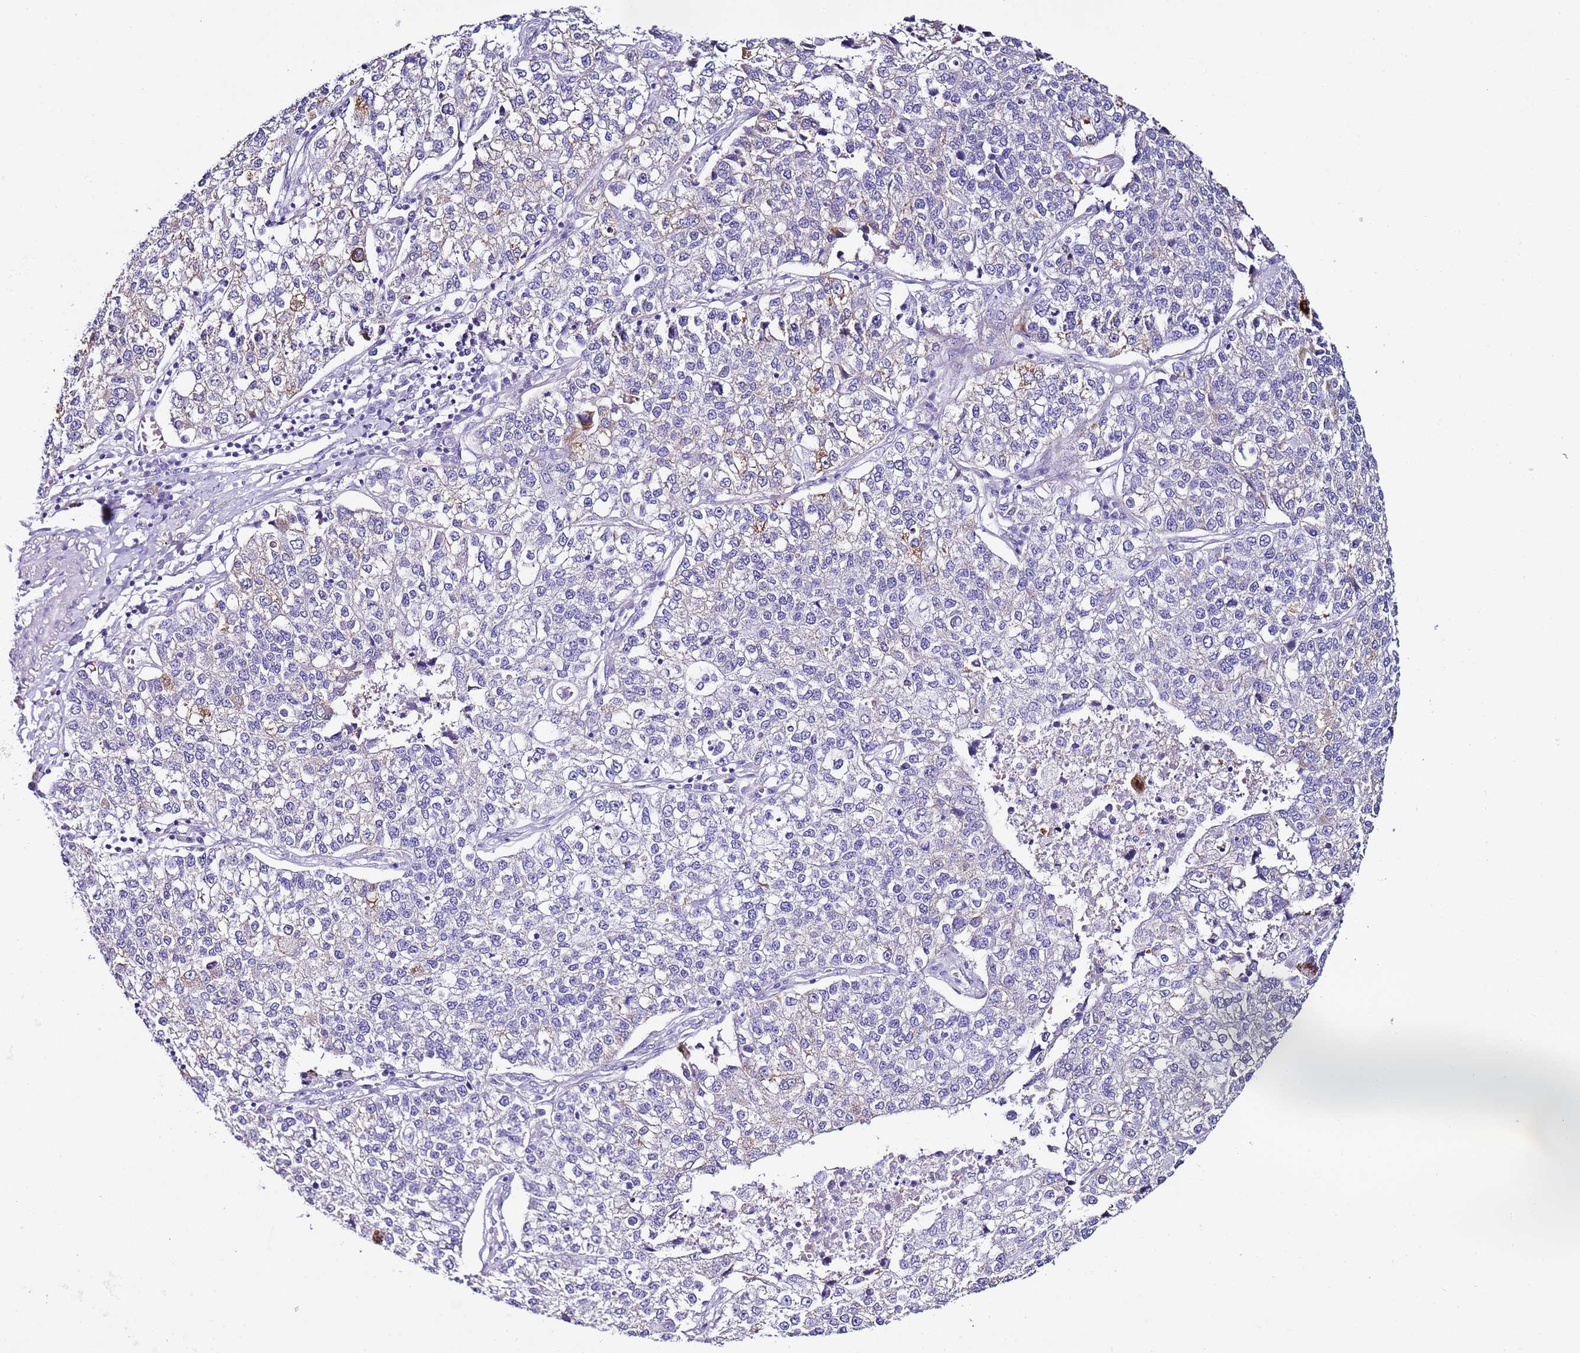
{"staining": {"intensity": "negative", "quantity": "none", "location": "none"}, "tissue": "lung cancer", "cell_type": "Tumor cells", "image_type": "cancer", "snomed": [{"axis": "morphology", "description": "Adenocarcinoma, NOS"}, {"axis": "topography", "description": "Lung"}], "caption": "DAB immunohistochemical staining of lung cancer (adenocarcinoma) displays no significant staining in tumor cells.", "gene": "HGD", "patient": {"sex": "male", "age": 49}}